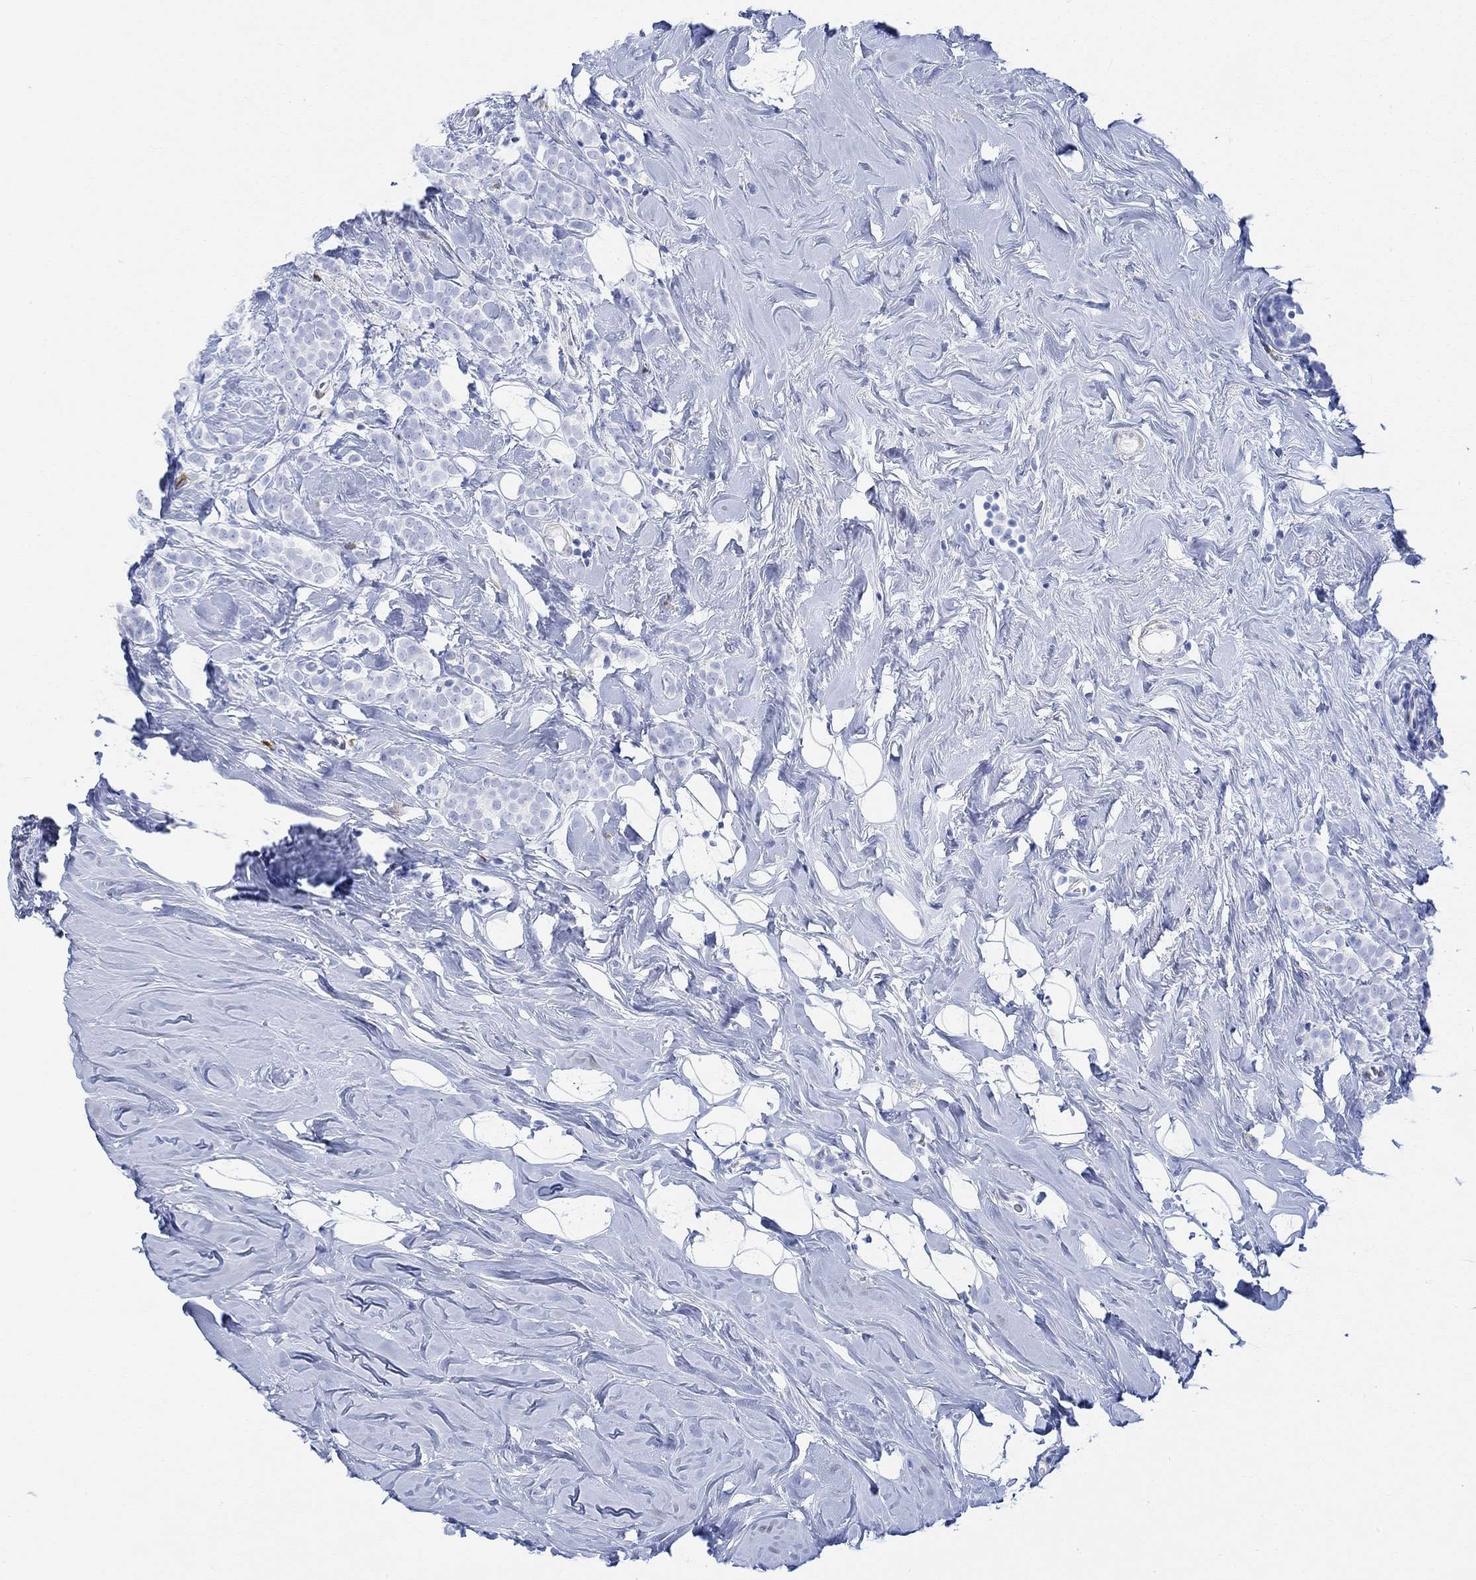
{"staining": {"intensity": "negative", "quantity": "none", "location": "none"}, "tissue": "breast cancer", "cell_type": "Tumor cells", "image_type": "cancer", "snomed": [{"axis": "morphology", "description": "Lobular carcinoma"}, {"axis": "topography", "description": "Breast"}], "caption": "Histopathology image shows no significant protein staining in tumor cells of breast lobular carcinoma.", "gene": "TPPP3", "patient": {"sex": "female", "age": 49}}